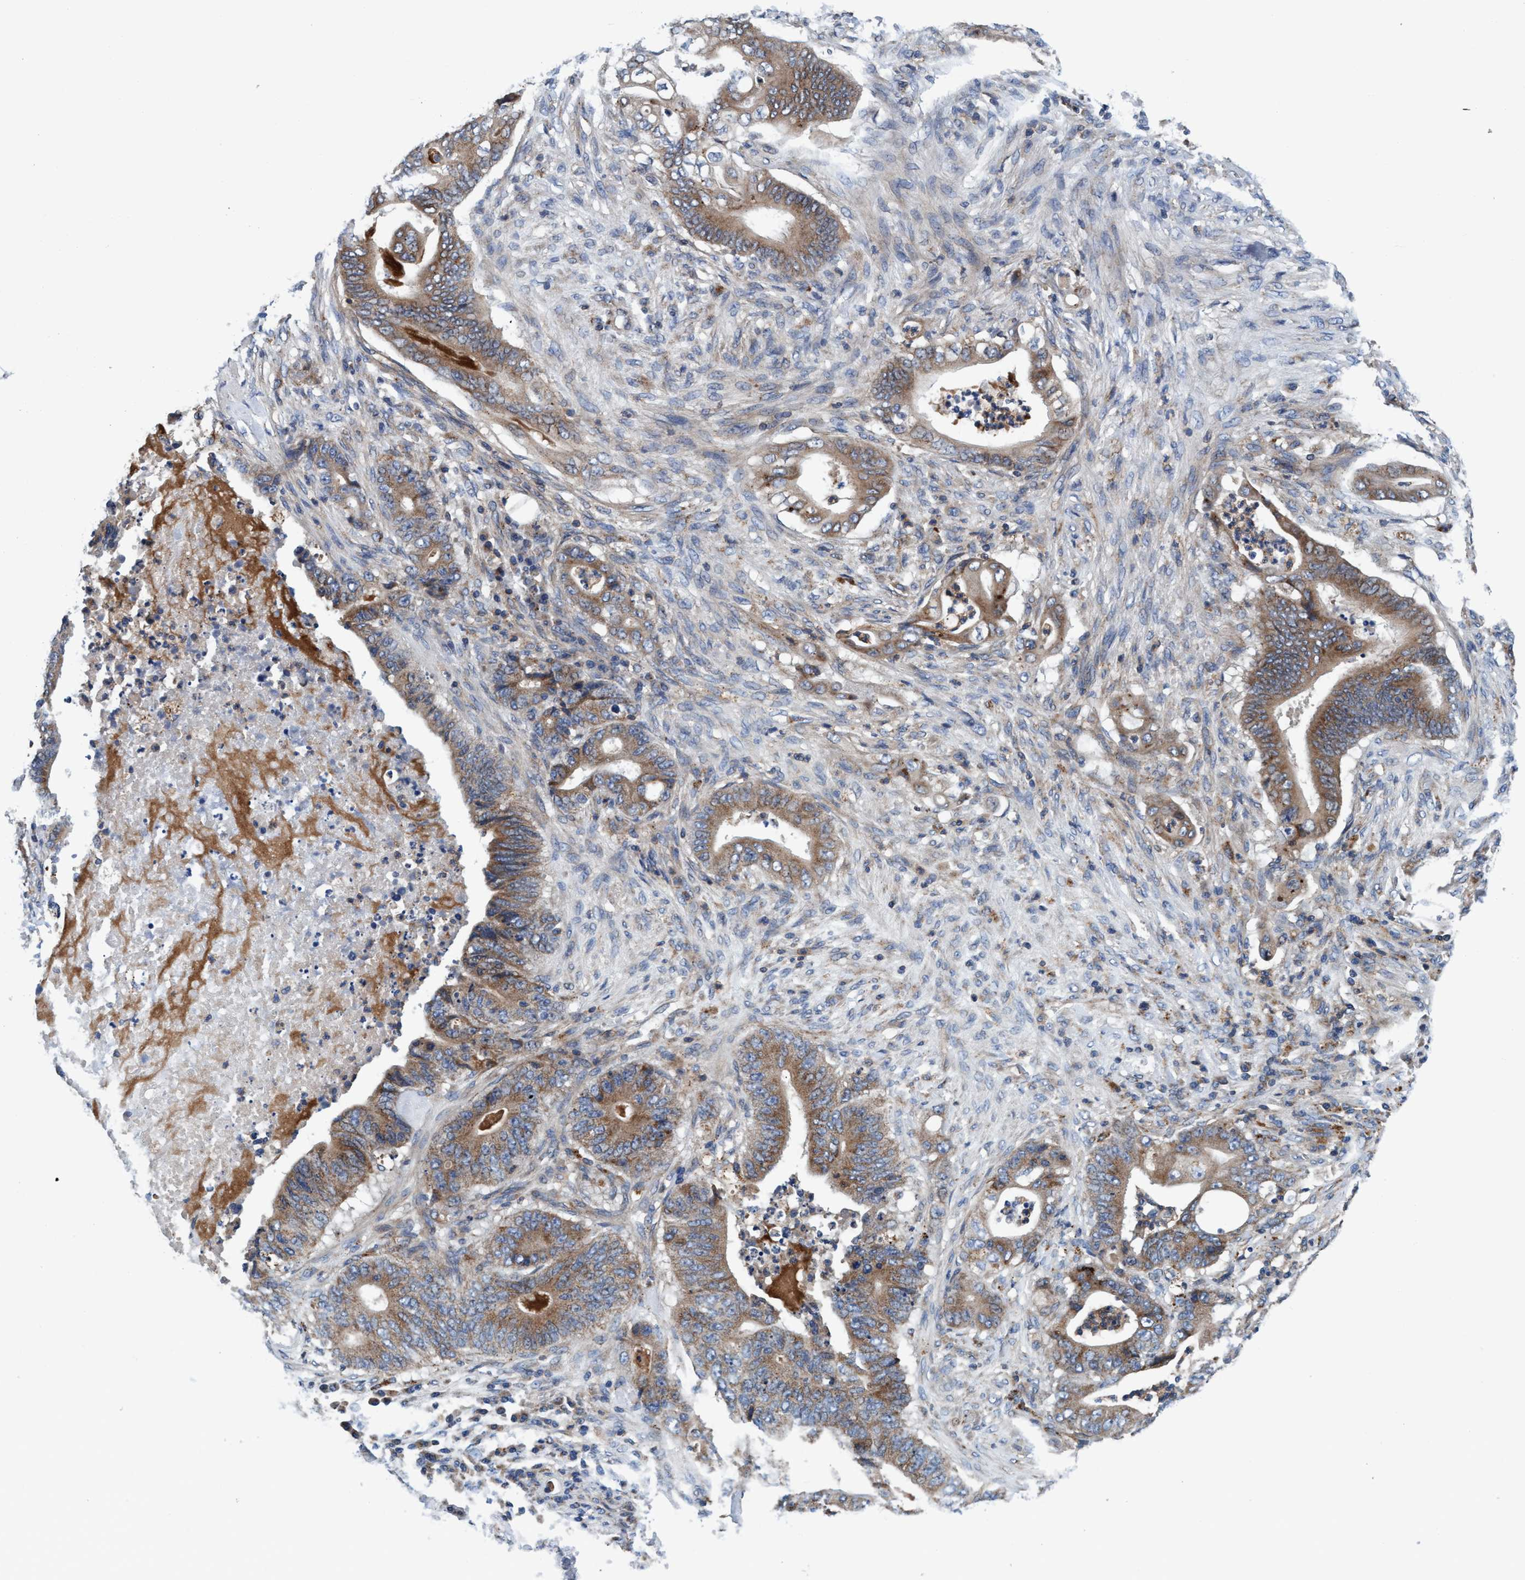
{"staining": {"intensity": "moderate", "quantity": ">75%", "location": "cytoplasmic/membranous"}, "tissue": "stomach cancer", "cell_type": "Tumor cells", "image_type": "cancer", "snomed": [{"axis": "morphology", "description": "Adenocarcinoma, NOS"}, {"axis": "topography", "description": "Stomach"}], "caption": "Immunohistochemistry (IHC) of human stomach adenocarcinoma displays medium levels of moderate cytoplasmic/membranous positivity in approximately >75% of tumor cells.", "gene": "ENDOG", "patient": {"sex": "female", "age": 73}}